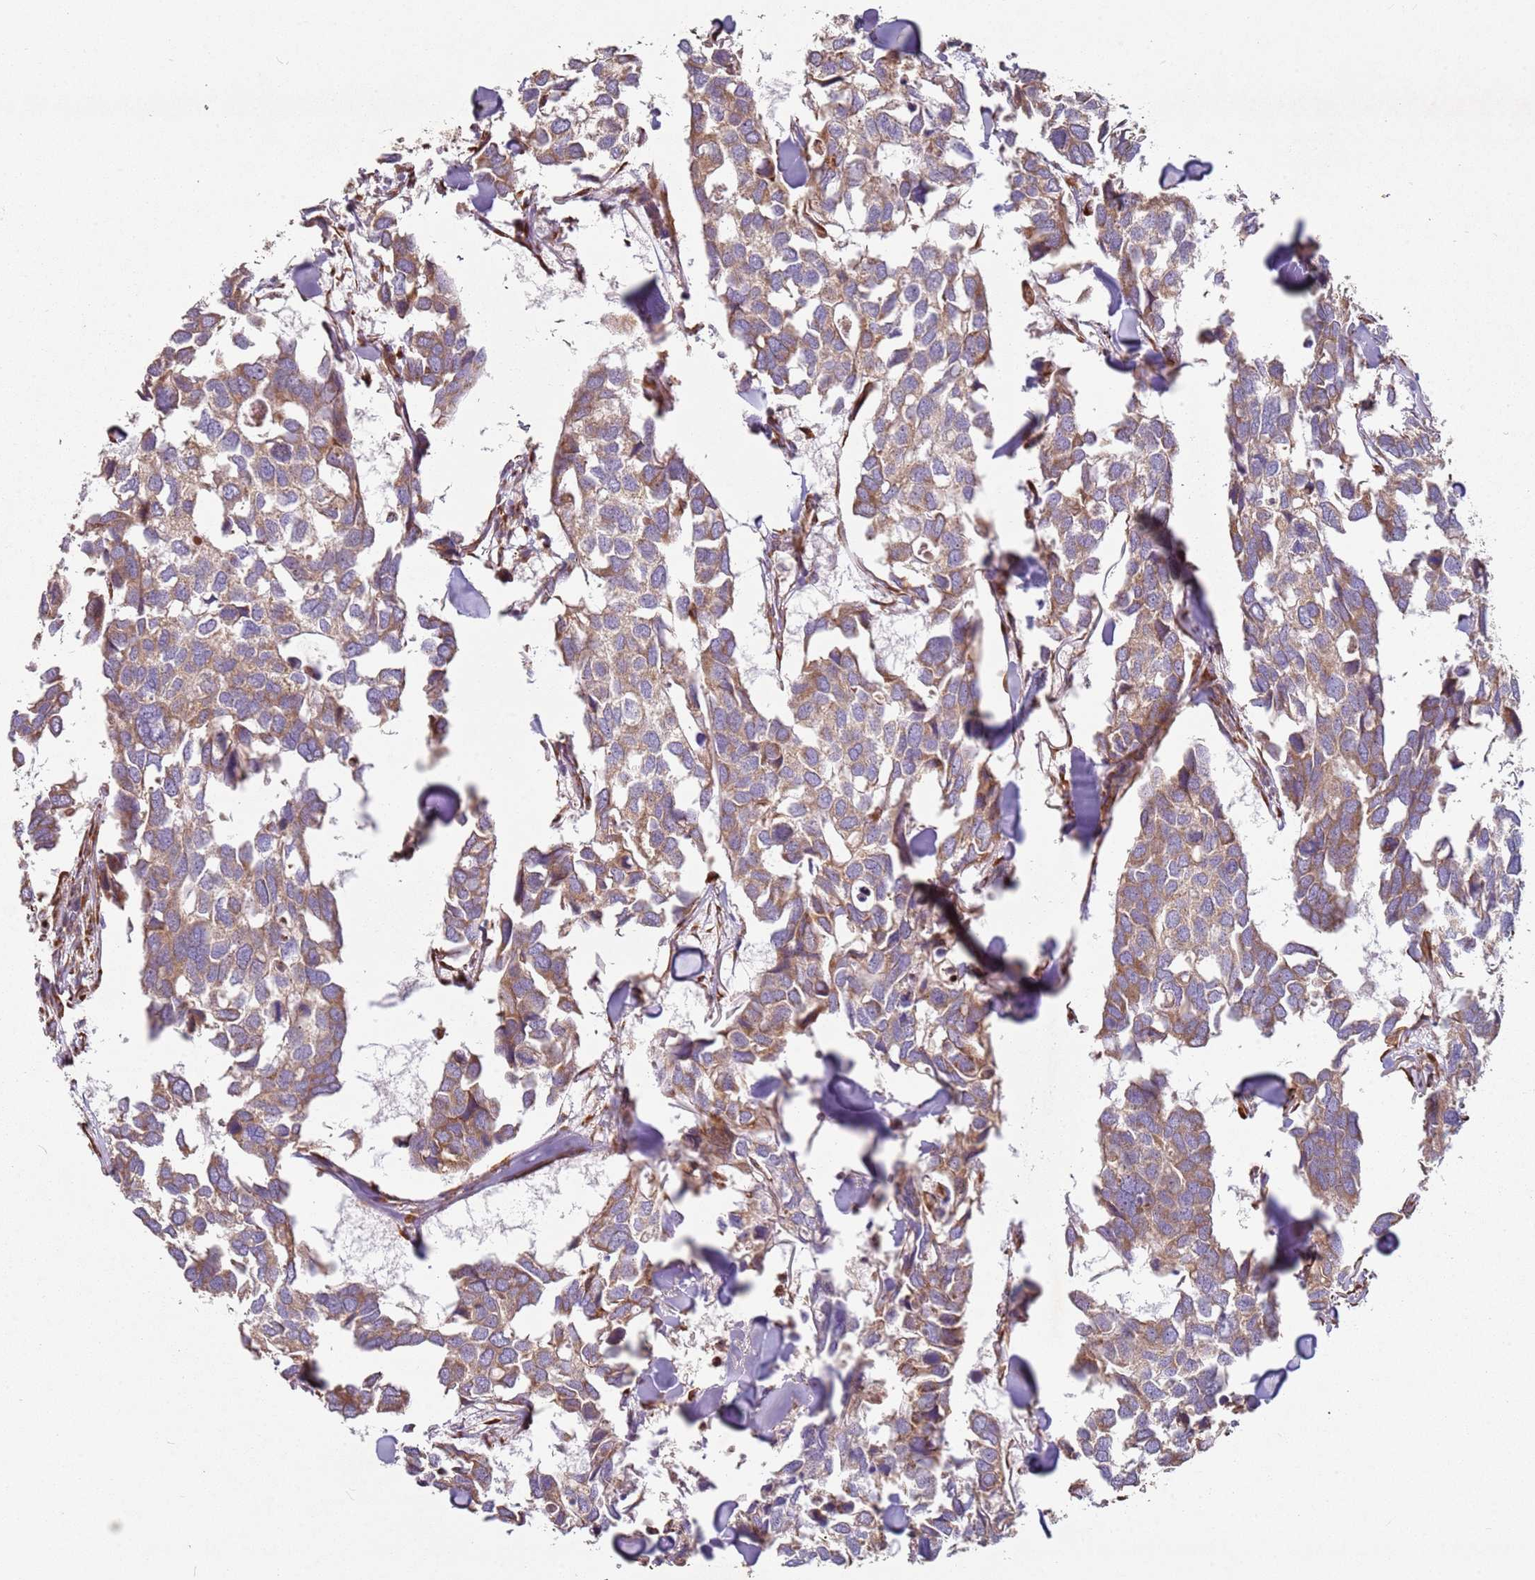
{"staining": {"intensity": "moderate", "quantity": ">75%", "location": "cytoplasmic/membranous"}, "tissue": "breast cancer", "cell_type": "Tumor cells", "image_type": "cancer", "snomed": [{"axis": "morphology", "description": "Duct carcinoma"}, {"axis": "topography", "description": "Breast"}], "caption": "A brown stain shows moderate cytoplasmic/membranous staining of a protein in human breast cancer (intraductal carcinoma) tumor cells.", "gene": "ARFRP1", "patient": {"sex": "female", "age": 83}}